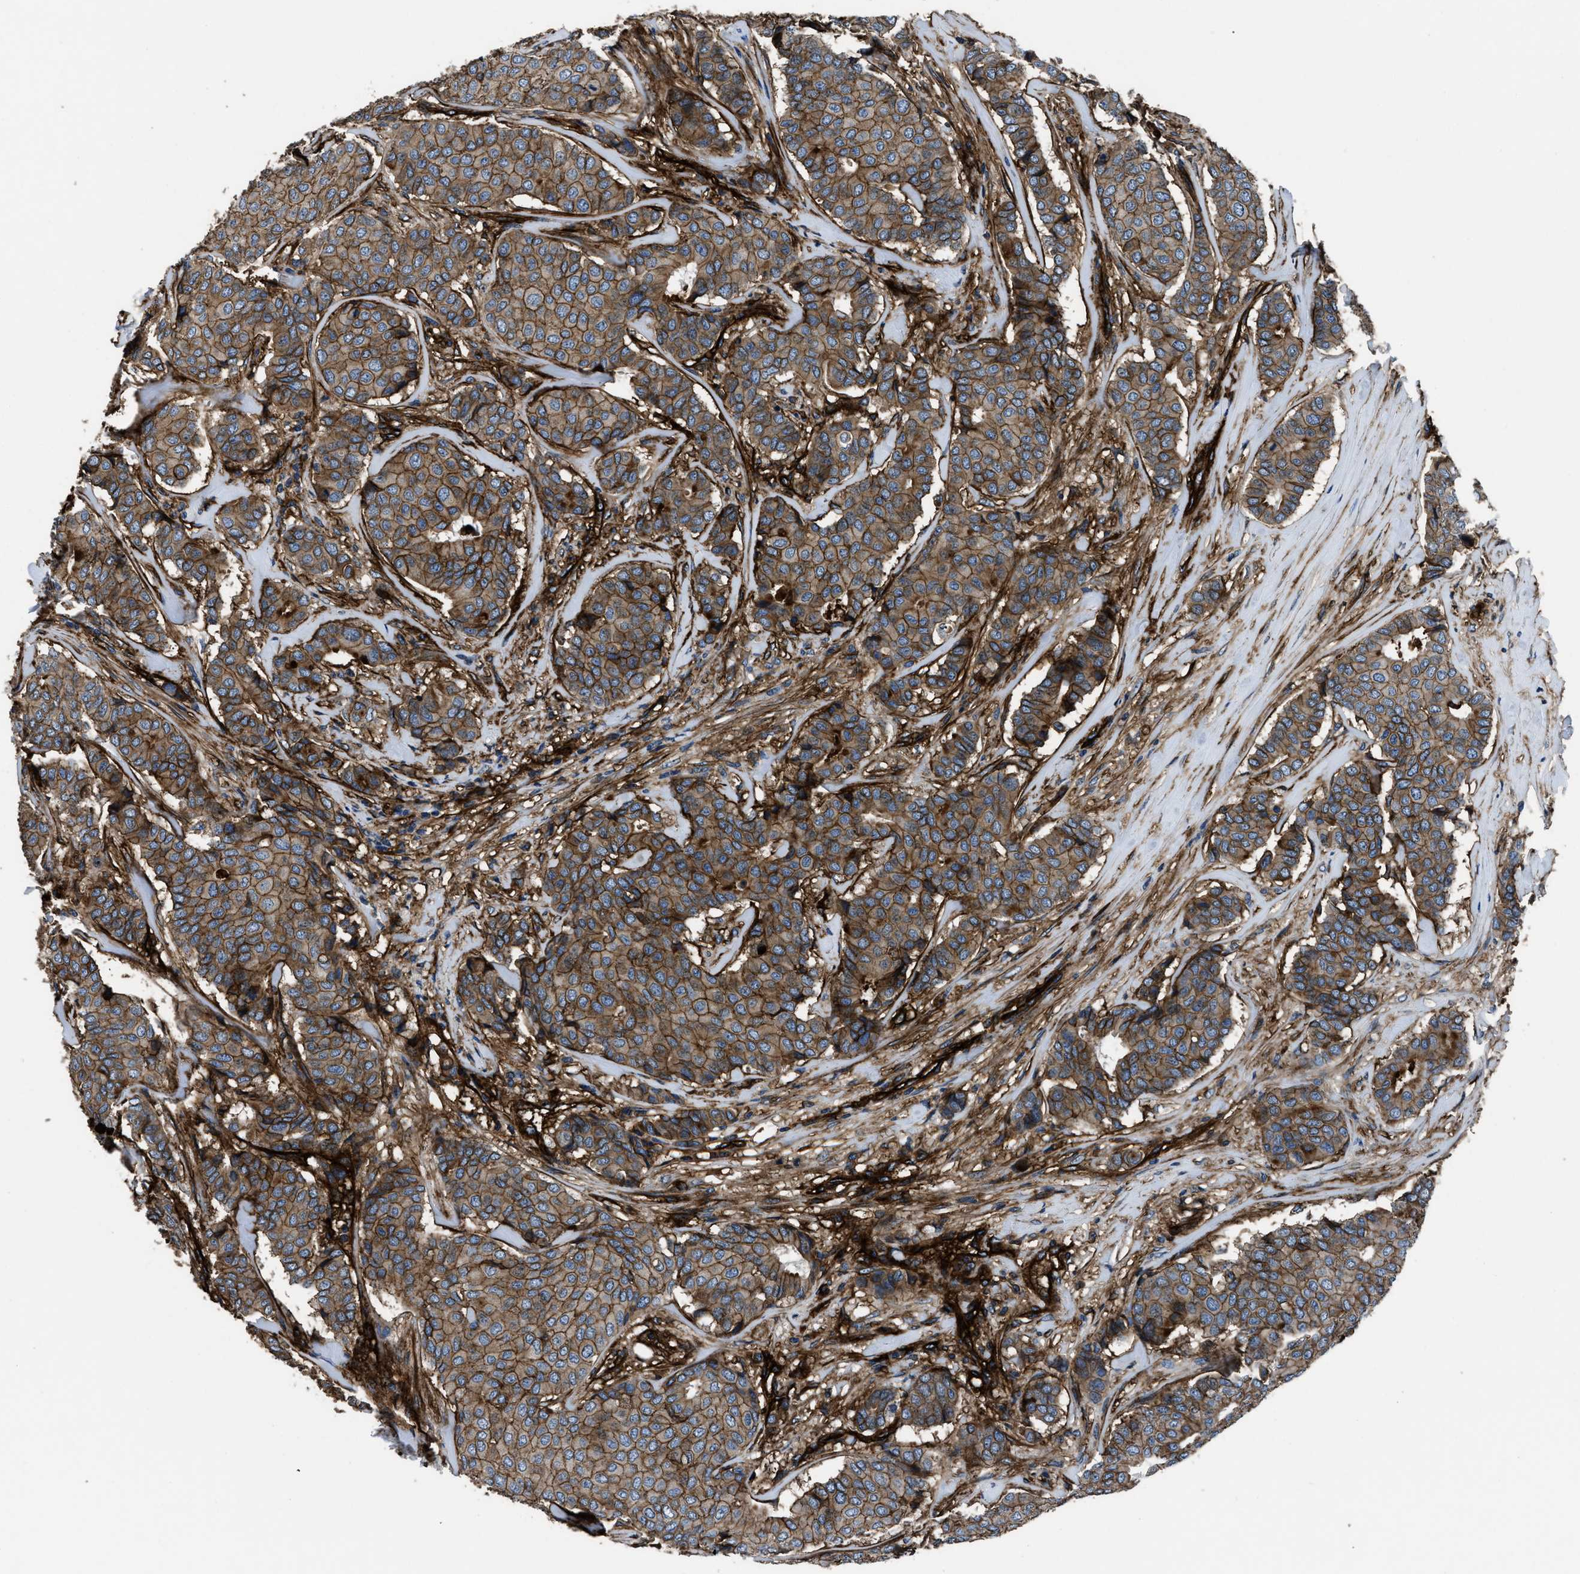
{"staining": {"intensity": "moderate", "quantity": ">75%", "location": "cytoplasmic/membranous"}, "tissue": "breast cancer", "cell_type": "Tumor cells", "image_type": "cancer", "snomed": [{"axis": "morphology", "description": "Duct carcinoma"}, {"axis": "topography", "description": "Breast"}], "caption": "DAB (3,3'-diaminobenzidine) immunohistochemical staining of breast cancer reveals moderate cytoplasmic/membranous protein positivity in about >75% of tumor cells. (Brightfield microscopy of DAB IHC at high magnification).", "gene": "CD276", "patient": {"sex": "female", "age": 75}}